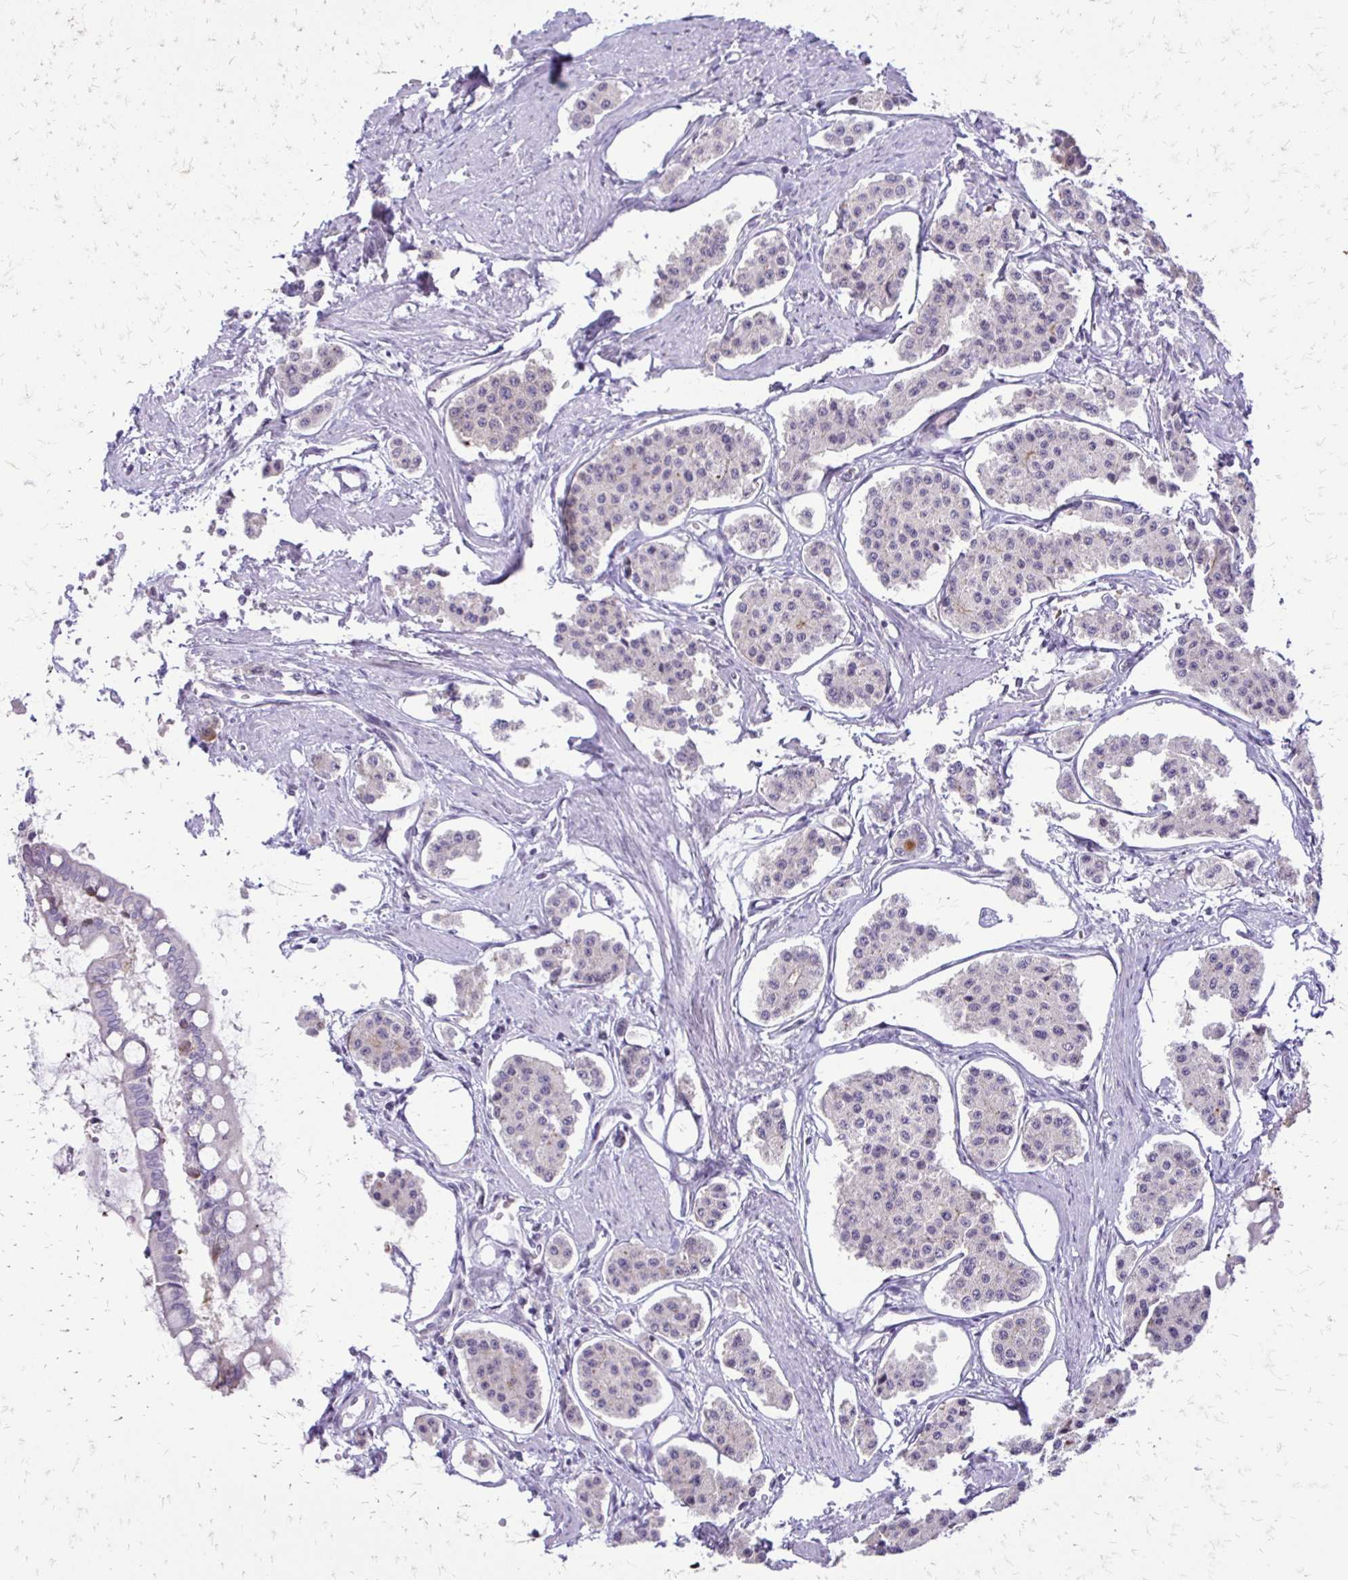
{"staining": {"intensity": "negative", "quantity": "none", "location": "none"}, "tissue": "carcinoid", "cell_type": "Tumor cells", "image_type": "cancer", "snomed": [{"axis": "morphology", "description": "Carcinoid, malignant, NOS"}, {"axis": "topography", "description": "Small intestine"}], "caption": "This photomicrograph is of carcinoid stained with immunohistochemistry to label a protein in brown with the nuclei are counter-stained blue. There is no positivity in tumor cells.", "gene": "EPYC", "patient": {"sex": "female", "age": 65}}